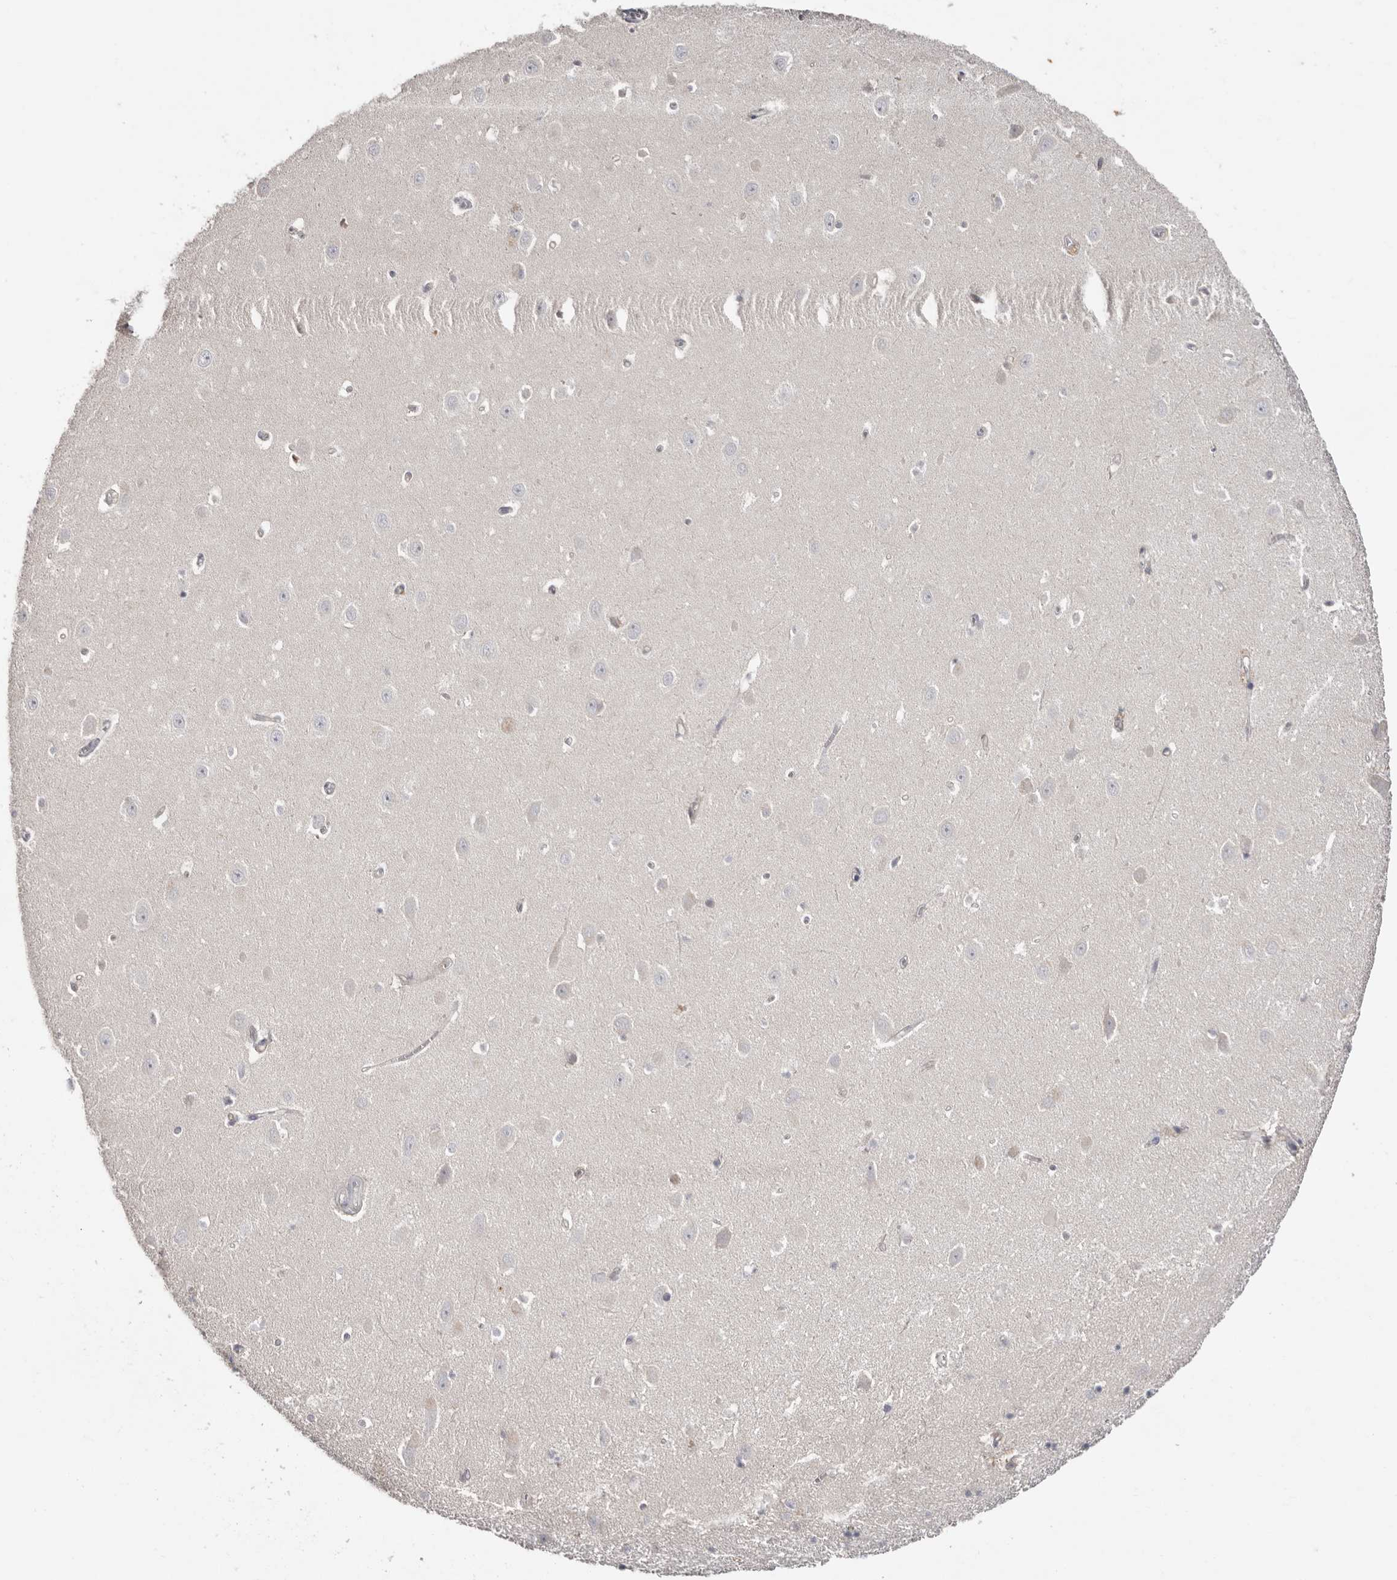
{"staining": {"intensity": "negative", "quantity": "none", "location": "none"}, "tissue": "hippocampus", "cell_type": "Glial cells", "image_type": "normal", "snomed": [{"axis": "morphology", "description": "Normal tissue, NOS"}, {"axis": "topography", "description": "Hippocampus"}], "caption": "Immunohistochemistry micrograph of unremarkable hippocampus: hippocampus stained with DAB reveals no significant protein staining in glial cells. (Stains: DAB immunohistochemistry (IHC) with hematoxylin counter stain, Microscopy: brightfield microscopy at high magnification).", "gene": "S100A14", "patient": {"sex": "female", "age": 64}}